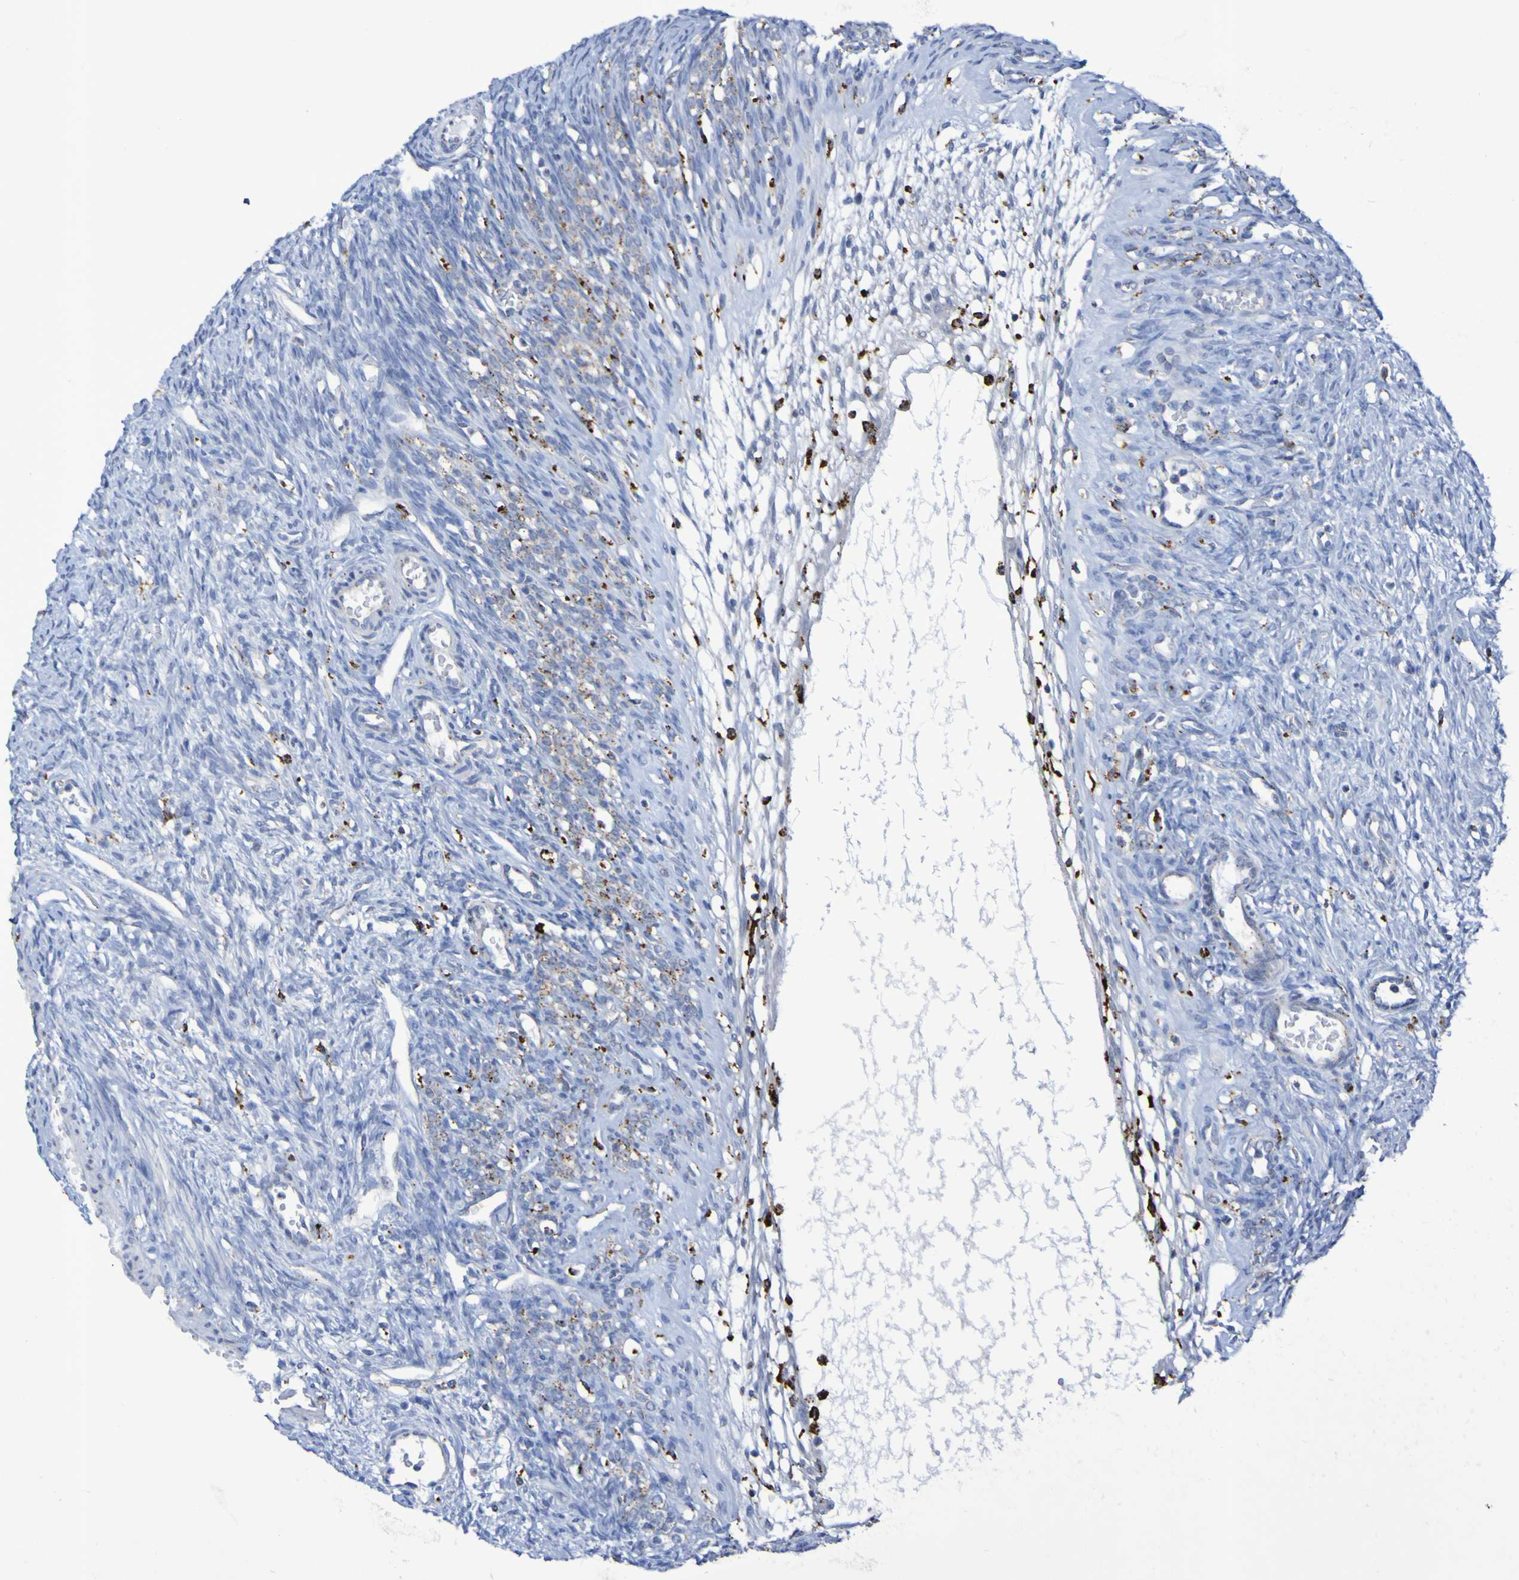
{"staining": {"intensity": "weak", "quantity": "<25%", "location": "cytoplasmic/membranous"}, "tissue": "ovary", "cell_type": "Ovarian stroma cells", "image_type": "normal", "snomed": [{"axis": "morphology", "description": "Normal tissue, NOS"}, {"axis": "topography", "description": "Ovary"}], "caption": "Immunohistochemistry (IHC) of normal human ovary shows no staining in ovarian stroma cells. The staining was performed using DAB (3,3'-diaminobenzidine) to visualize the protein expression in brown, while the nuclei were stained in blue with hematoxylin (Magnification: 20x).", "gene": "TPH1", "patient": {"sex": "female", "age": 33}}